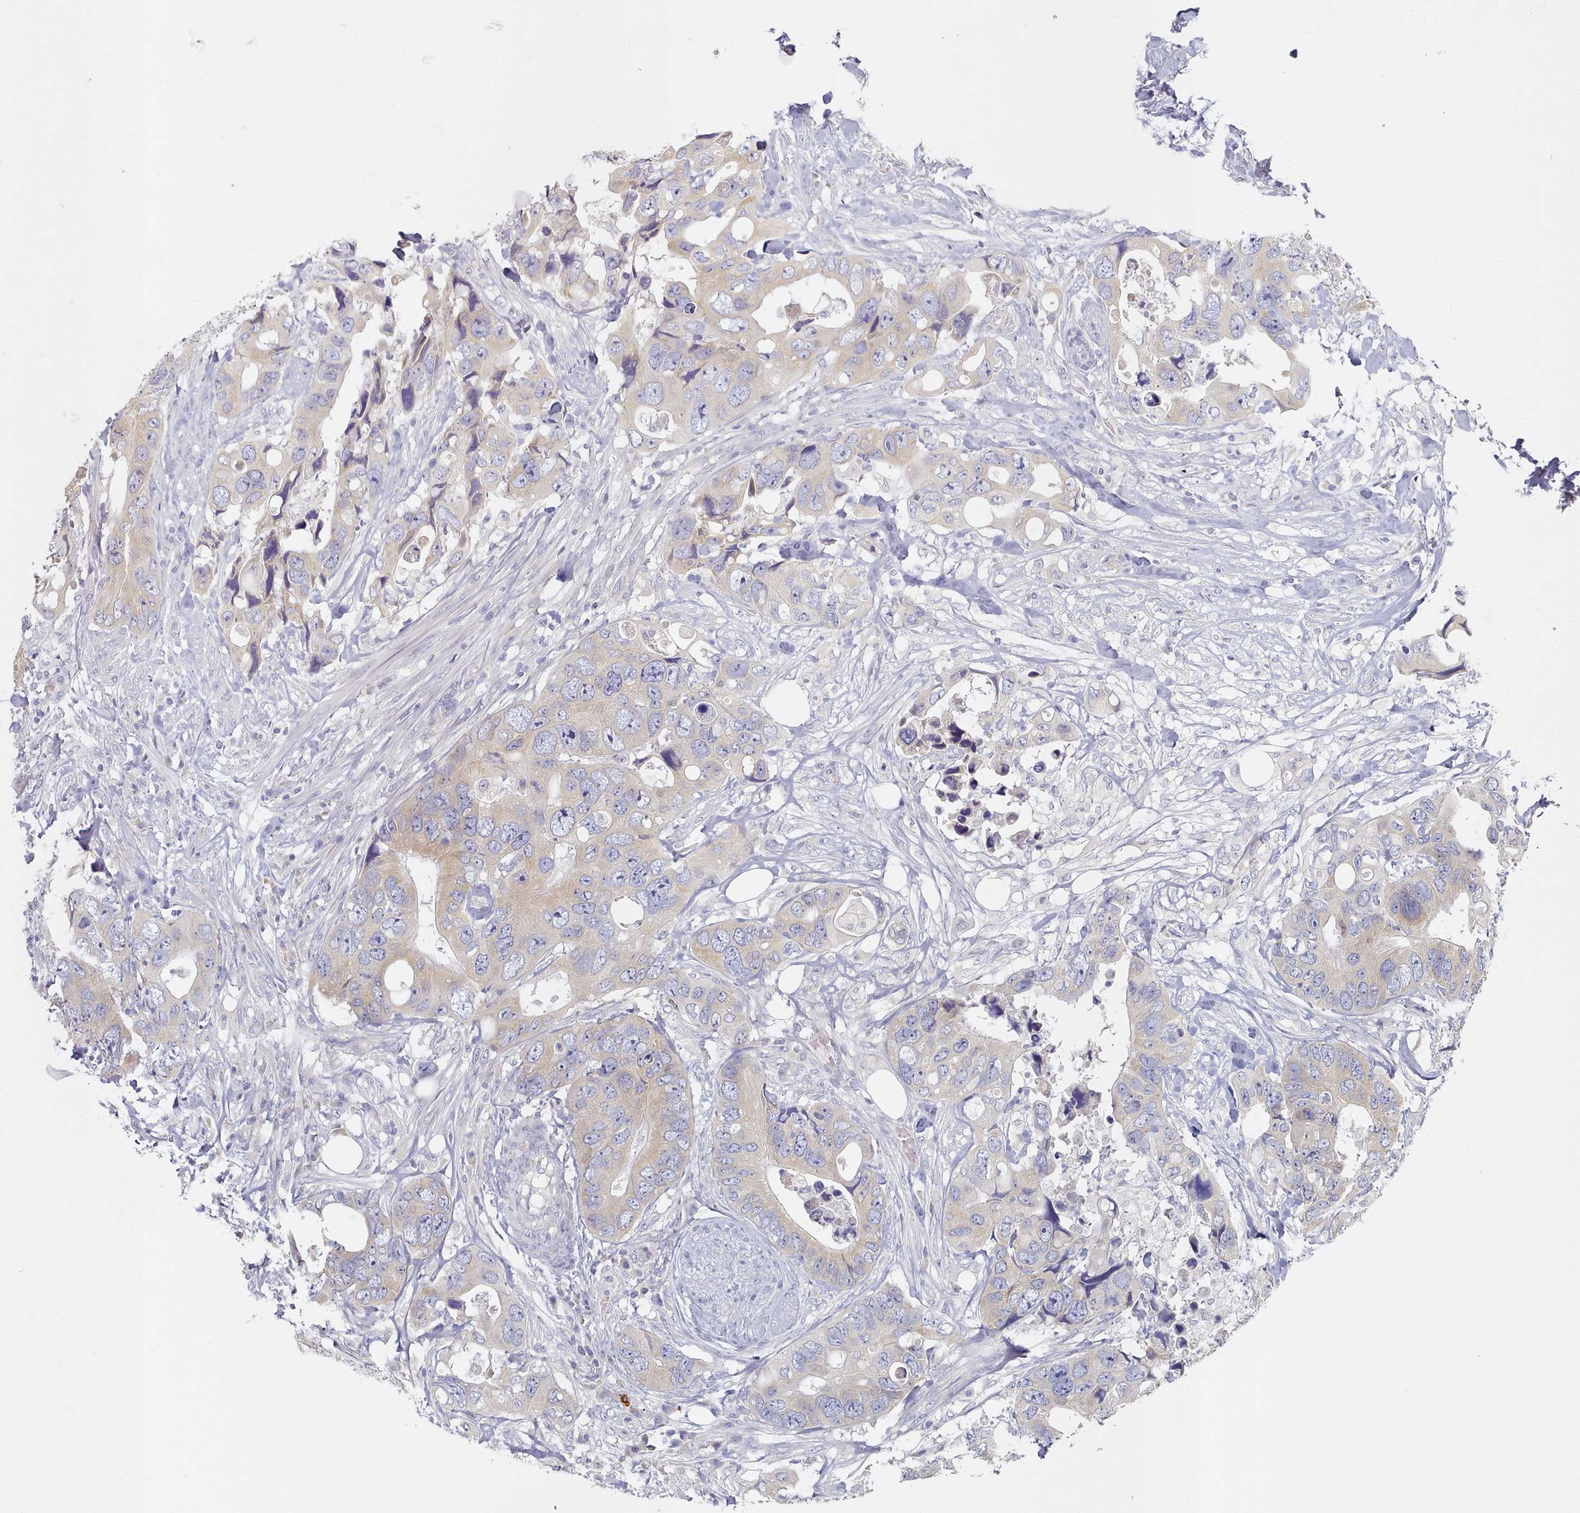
{"staining": {"intensity": "weak", "quantity": "<25%", "location": "cytoplasmic/membranous"}, "tissue": "colorectal cancer", "cell_type": "Tumor cells", "image_type": "cancer", "snomed": [{"axis": "morphology", "description": "Adenocarcinoma, NOS"}, {"axis": "topography", "description": "Rectum"}], "caption": "Tumor cells are negative for brown protein staining in colorectal cancer (adenocarcinoma).", "gene": "TYW1B", "patient": {"sex": "male", "age": 57}}